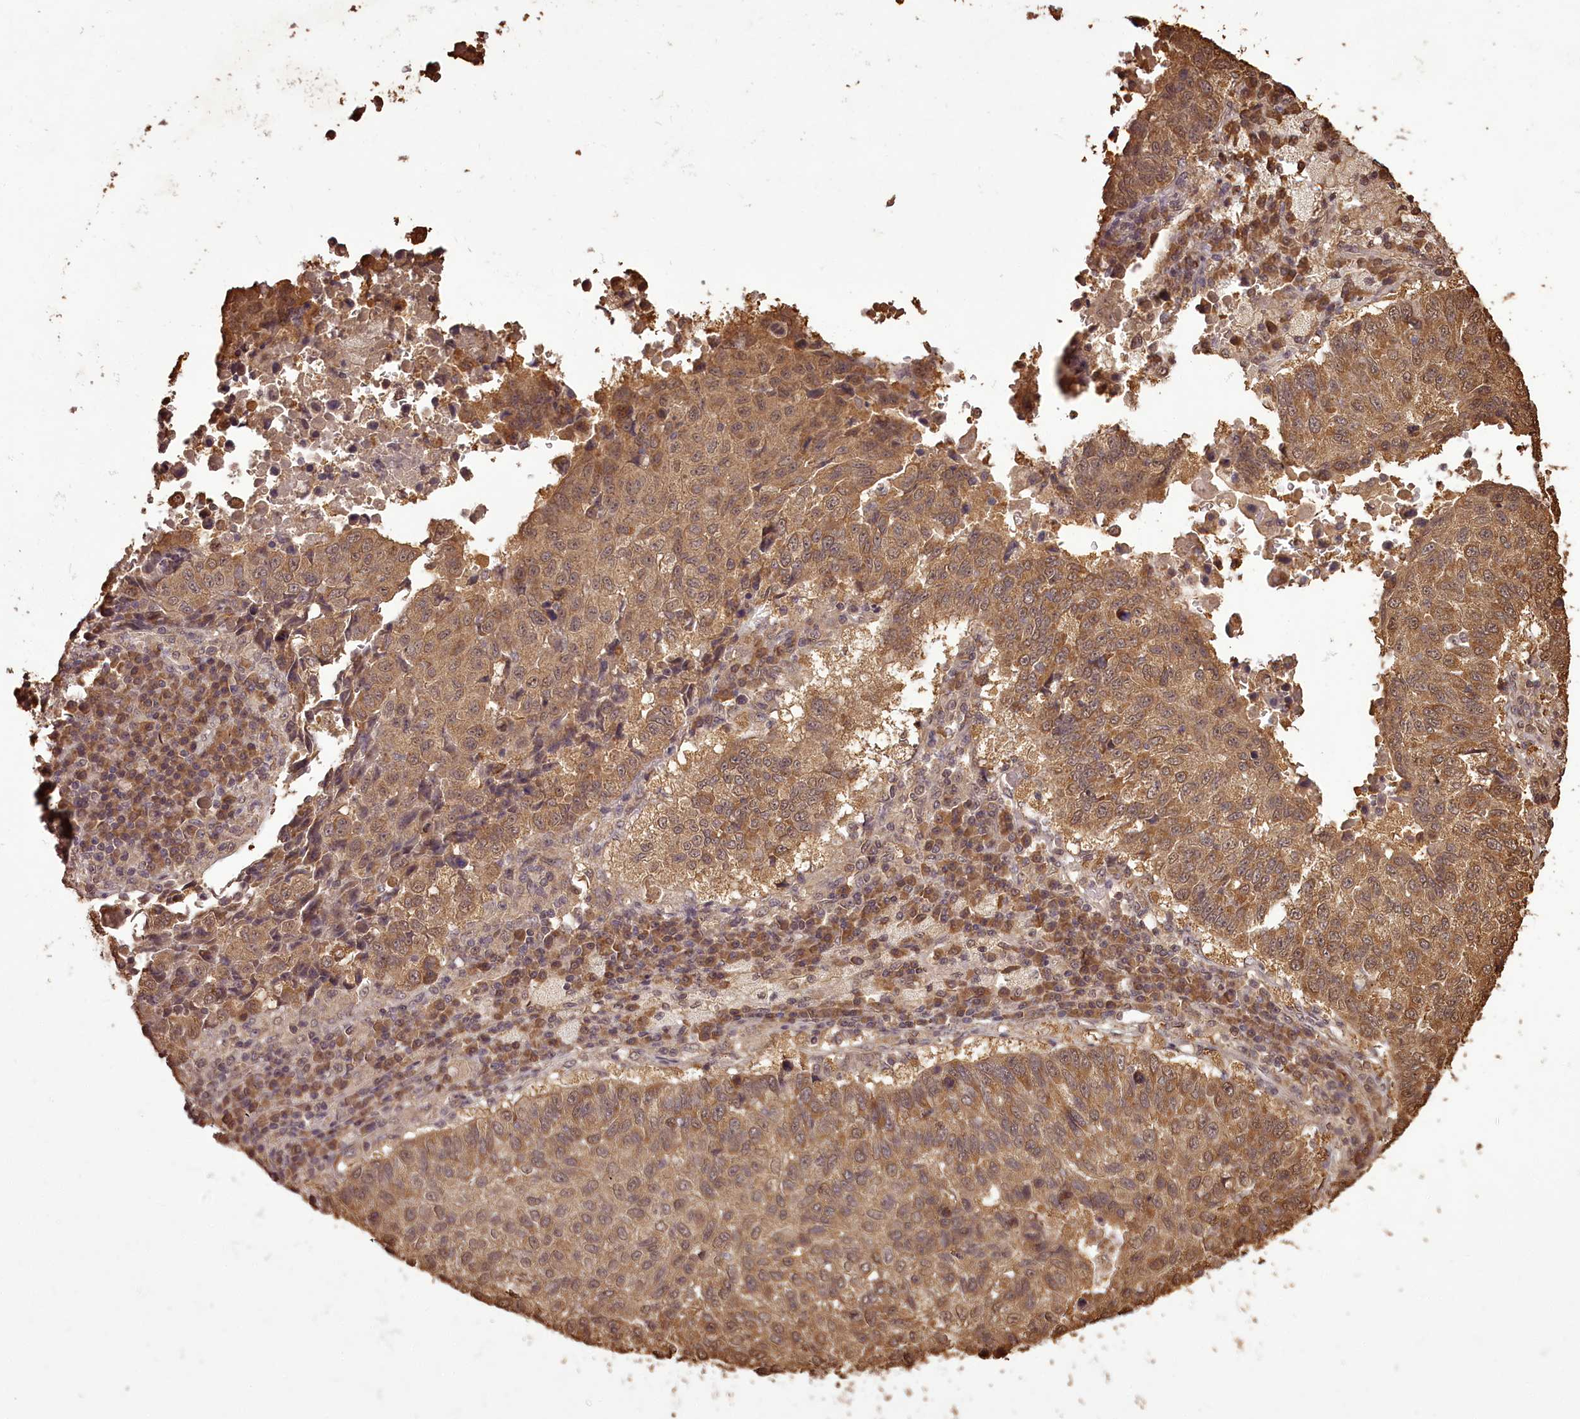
{"staining": {"intensity": "moderate", "quantity": ">75%", "location": "cytoplasmic/membranous"}, "tissue": "lung cancer", "cell_type": "Tumor cells", "image_type": "cancer", "snomed": [{"axis": "morphology", "description": "Squamous cell carcinoma, NOS"}, {"axis": "topography", "description": "Lung"}], "caption": "Brown immunohistochemical staining in human lung squamous cell carcinoma exhibits moderate cytoplasmic/membranous staining in about >75% of tumor cells. (DAB IHC with brightfield microscopy, high magnification).", "gene": "NPRL2", "patient": {"sex": "male", "age": 73}}